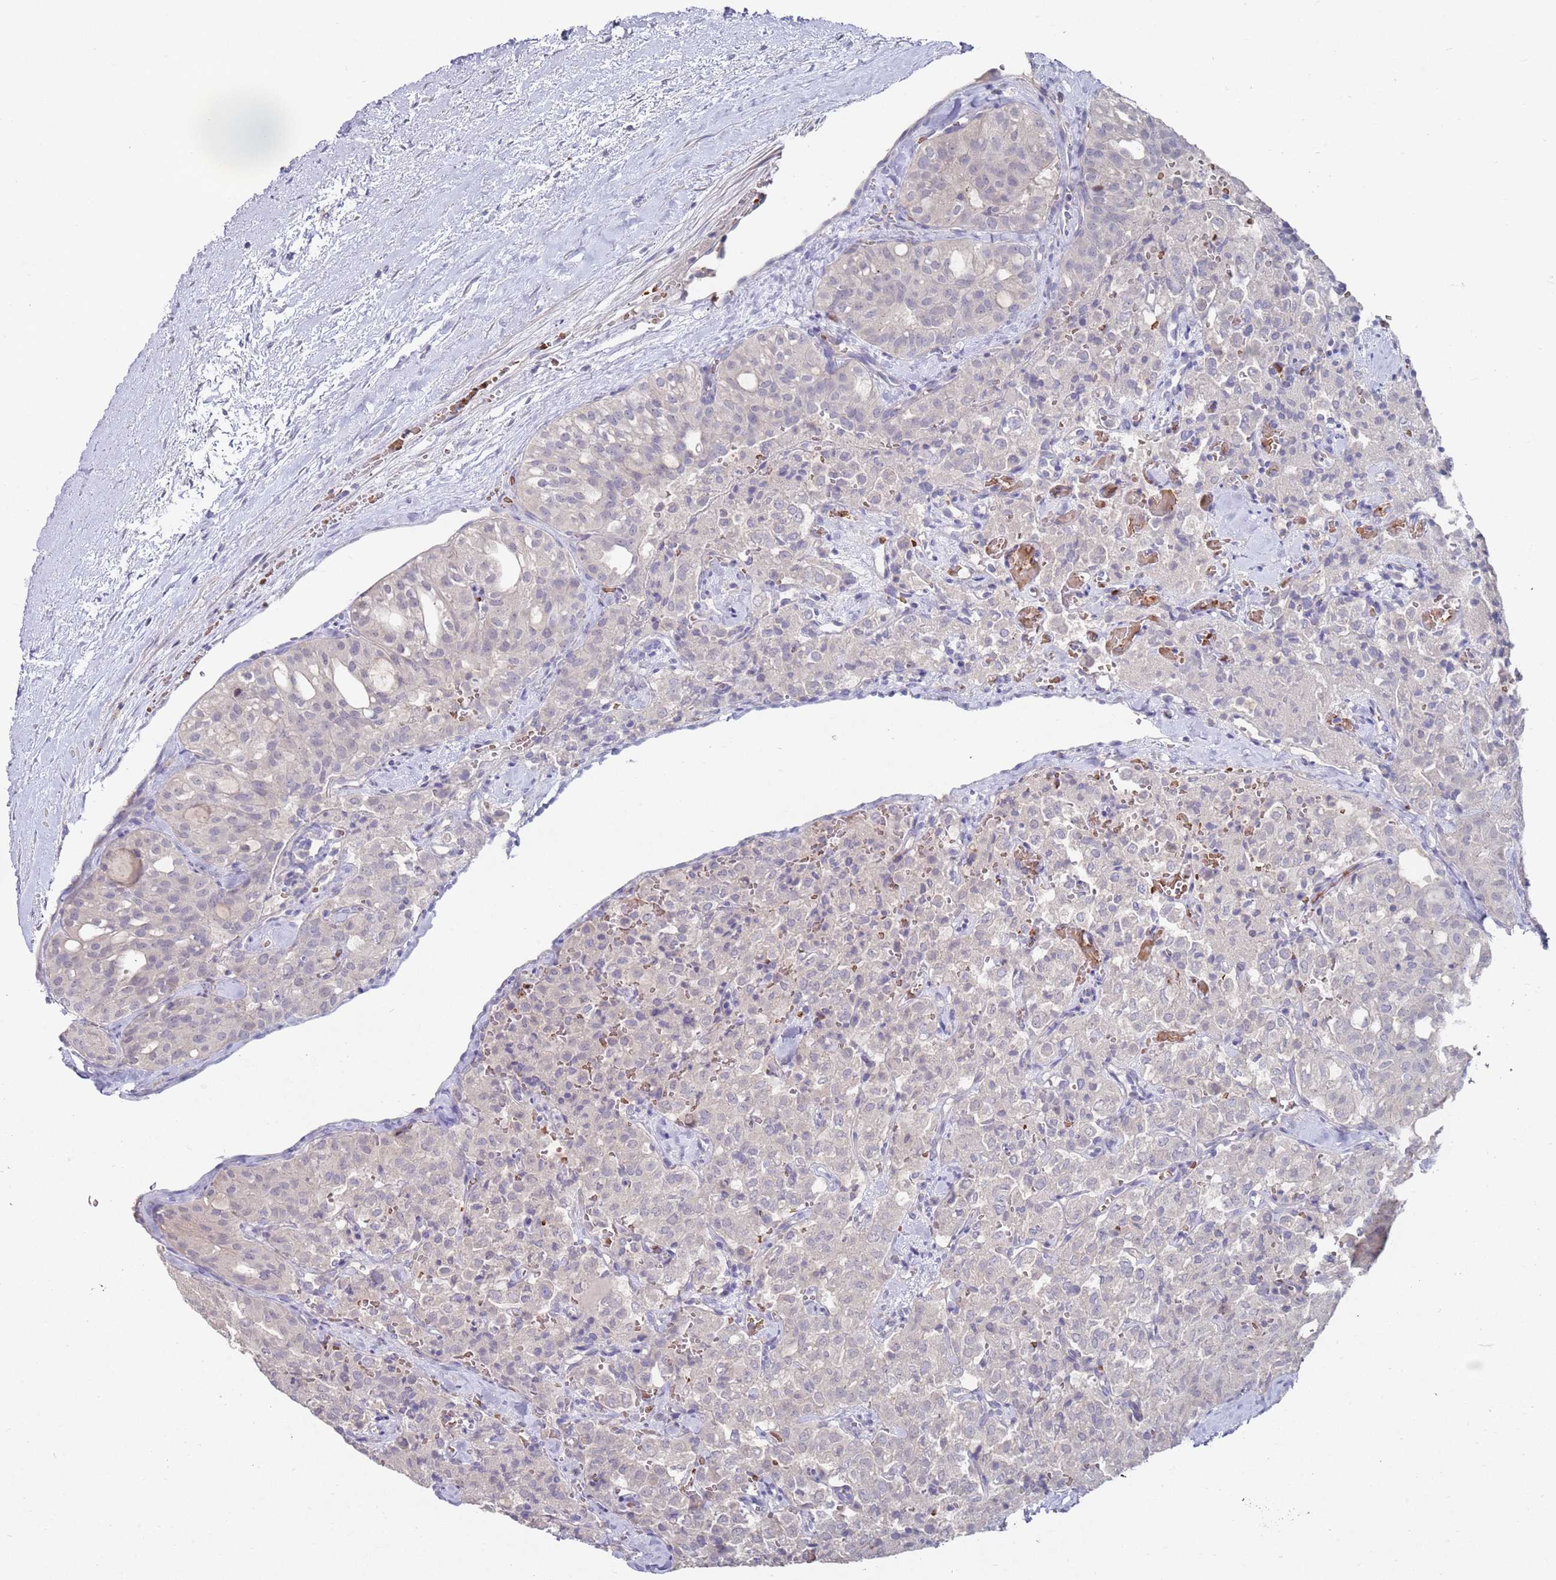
{"staining": {"intensity": "negative", "quantity": "none", "location": "none"}, "tissue": "thyroid cancer", "cell_type": "Tumor cells", "image_type": "cancer", "snomed": [{"axis": "morphology", "description": "Follicular adenoma carcinoma, NOS"}, {"axis": "topography", "description": "Thyroid gland"}], "caption": "IHC photomicrograph of follicular adenoma carcinoma (thyroid) stained for a protein (brown), which shows no positivity in tumor cells.", "gene": "LACC1", "patient": {"sex": "male", "age": 75}}